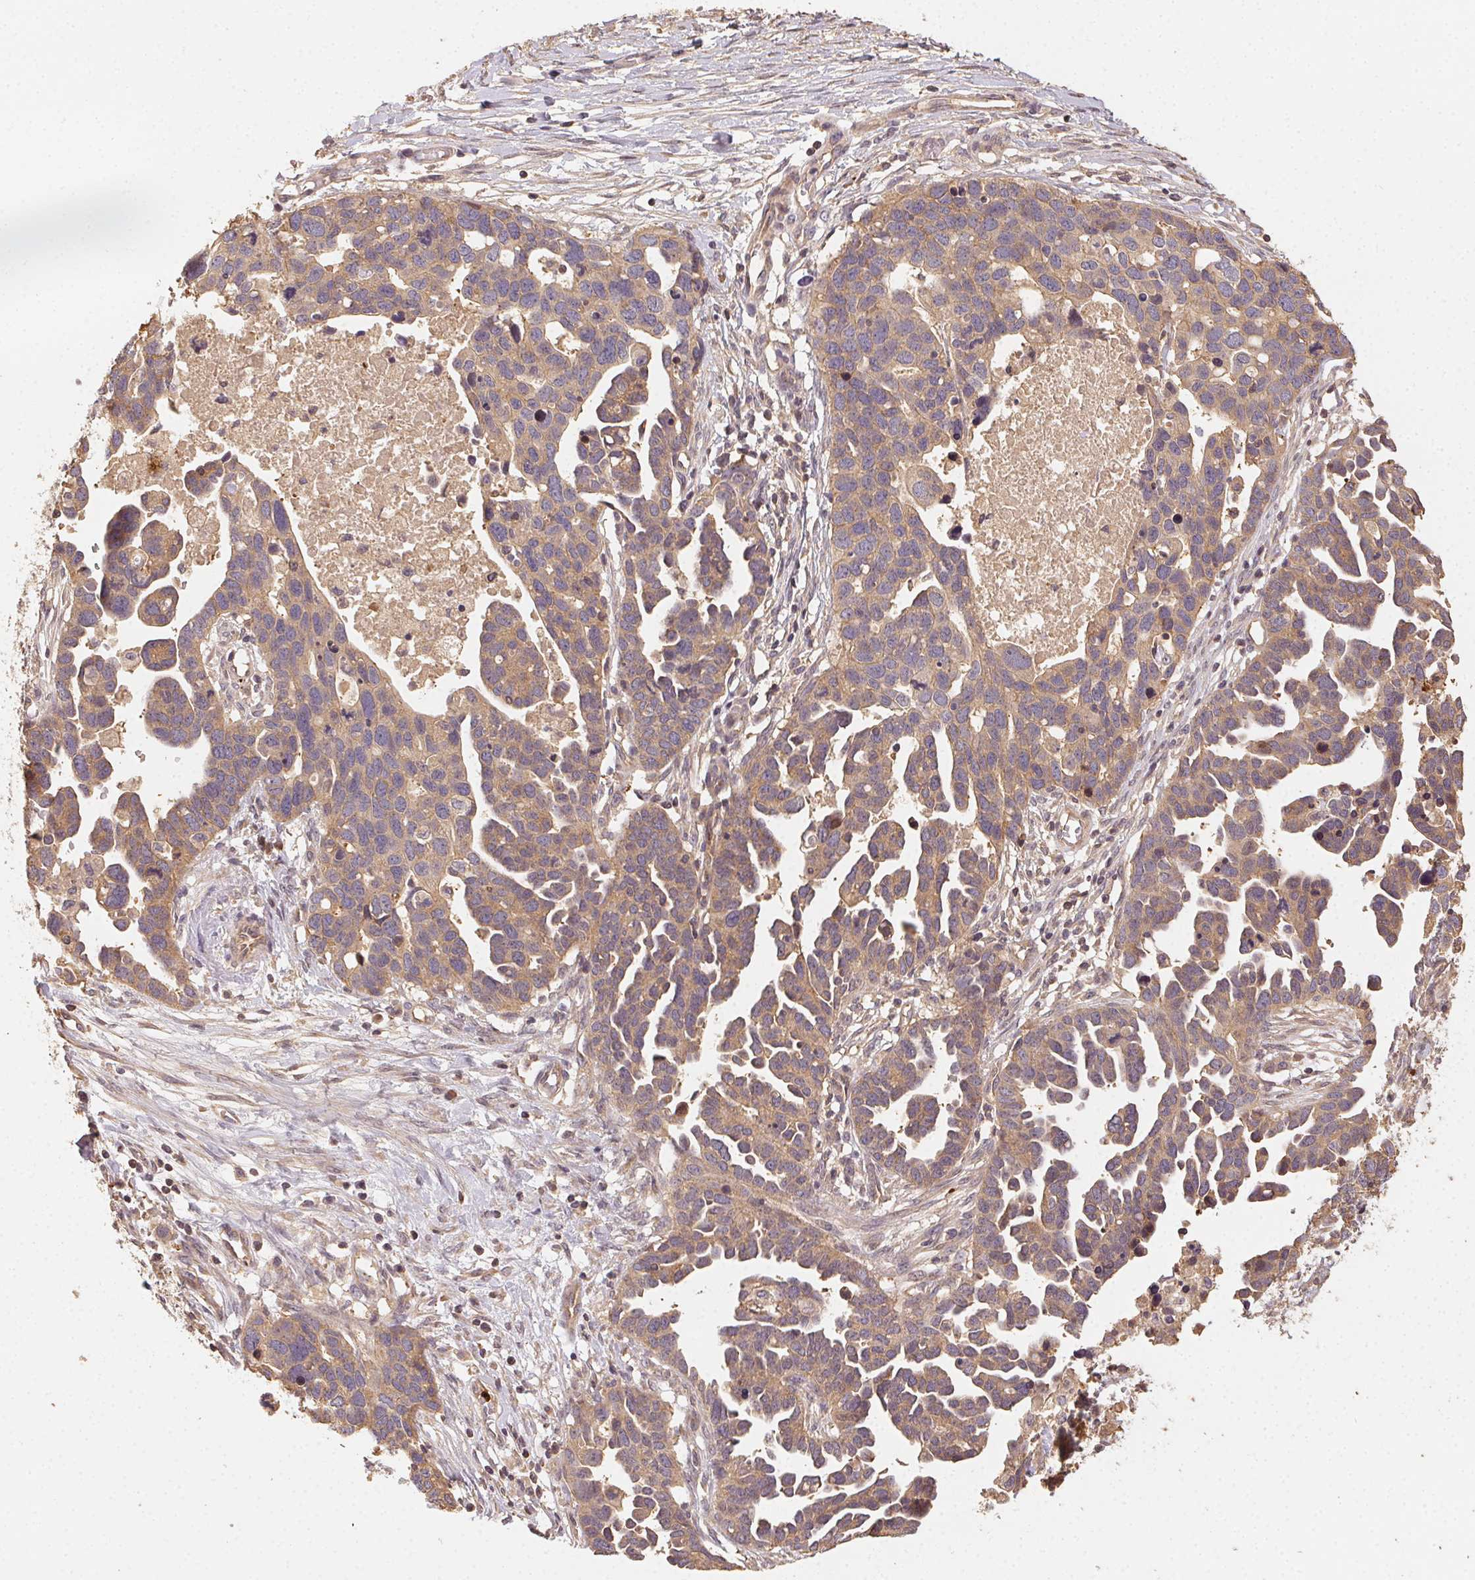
{"staining": {"intensity": "weak", "quantity": ">75%", "location": "cytoplasmic/membranous"}, "tissue": "ovarian cancer", "cell_type": "Tumor cells", "image_type": "cancer", "snomed": [{"axis": "morphology", "description": "Cystadenocarcinoma, serous, NOS"}, {"axis": "topography", "description": "Ovary"}], "caption": "The image reveals a brown stain indicating the presence of a protein in the cytoplasmic/membranous of tumor cells in ovarian serous cystadenocarcinoma. The staining was performed using DAB to visualize the protein expression in brown, while the nuclei were stained in blue with hematoxylin (Magnification: 20x).", "gene": "RALA", "patient": {"sex": "female", "age": 54}}